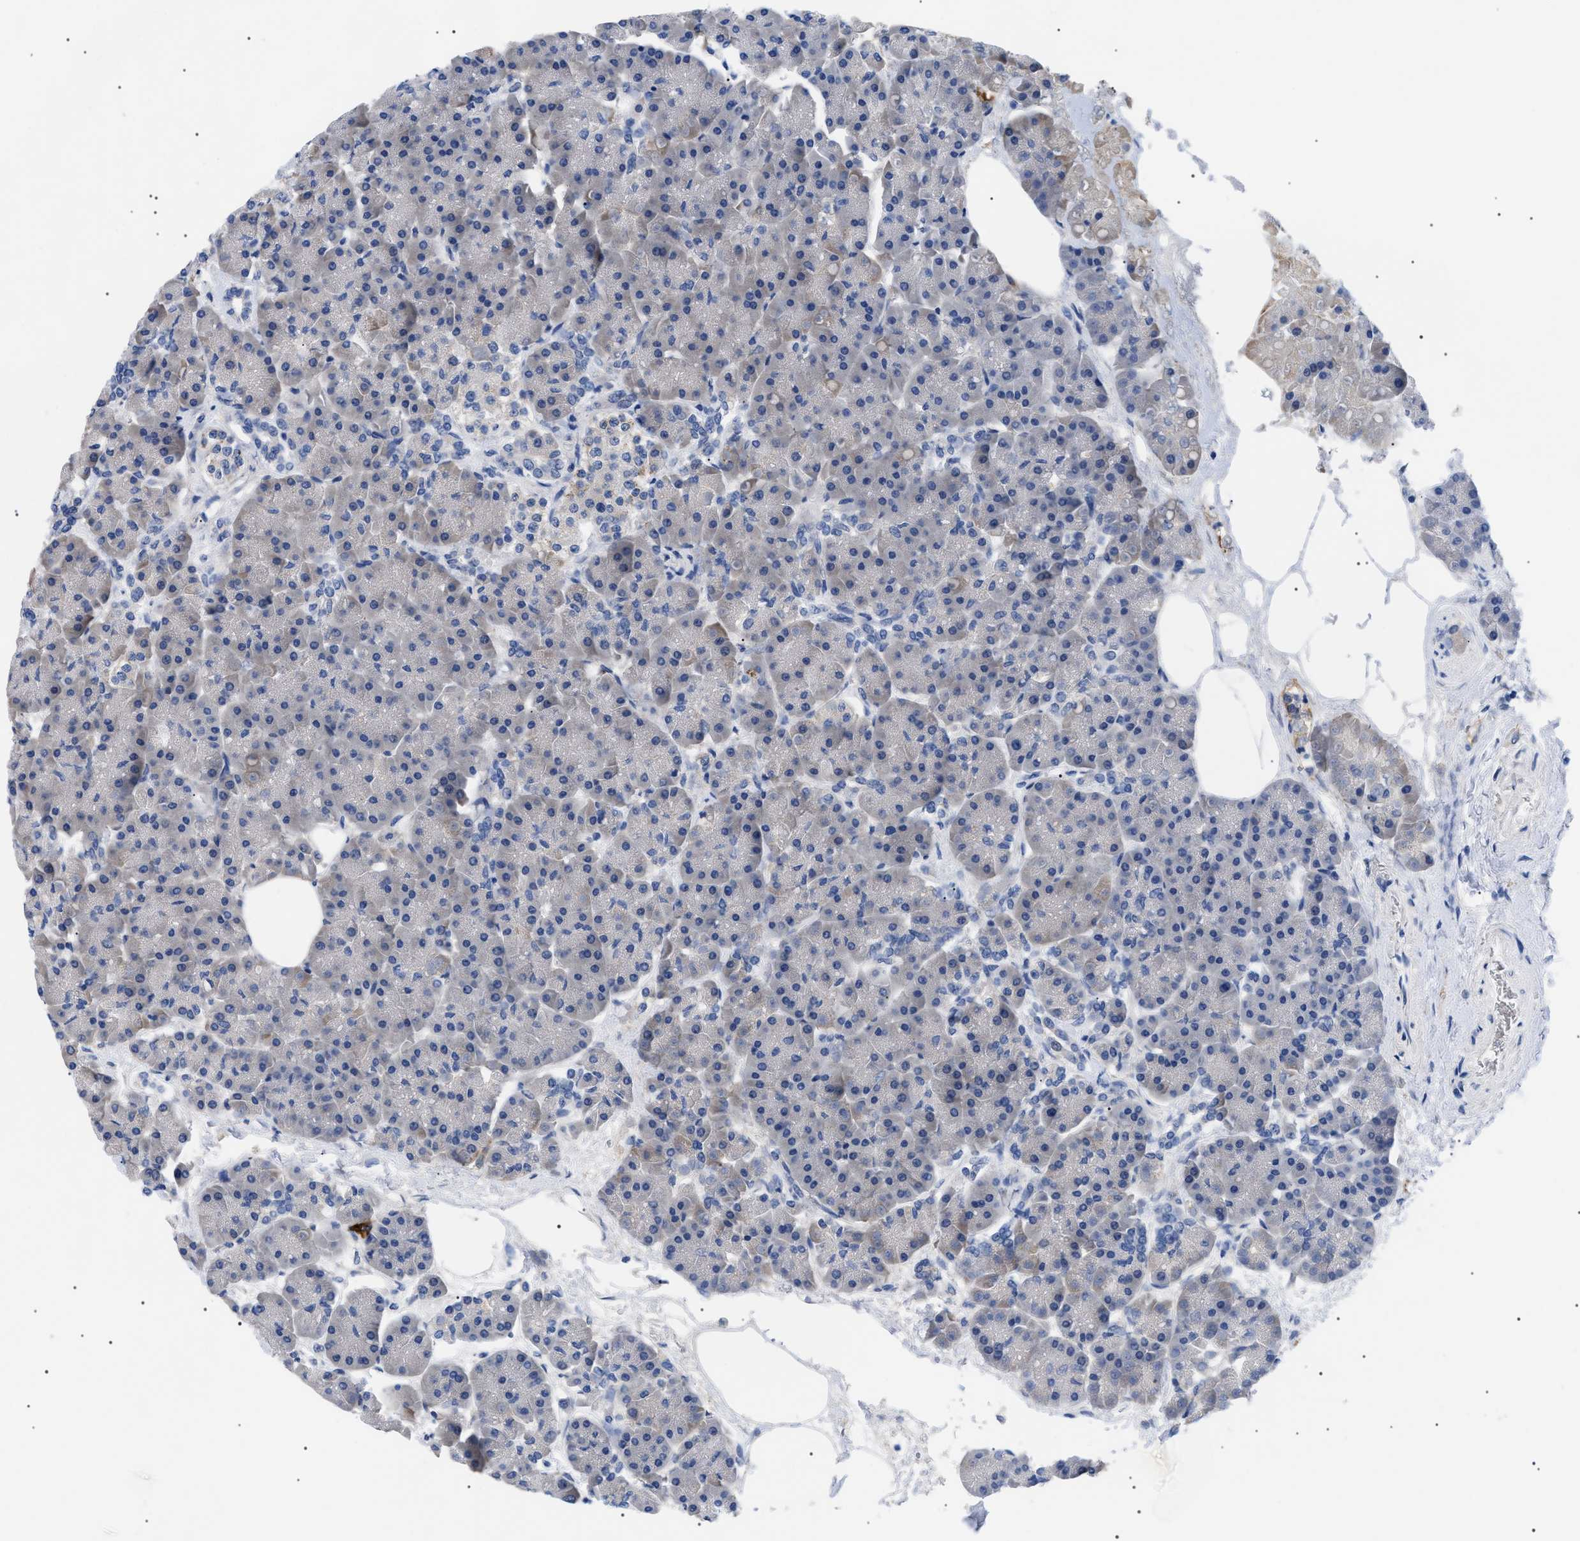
{"staining": {"intensity": "weak", "quantity": "<25%", "location": "cytoplasmic/membranous"}, "tissue": "pancreas", "cell_type": "Exocrine glandular cells", "image_type": "normal", "snomed": [{"axis": "morphology", "description": "Normal tissue, NOS"}, {"axis": "topography", "description": "Pancreas"}], "caption": "Immunohistochemistry (IHC) image of benign human pancreas stained for a protein (brown), which exhibits no positivity in exocrine glandular cells.", "gene": "ACKR1", "patient": {"sex": "female", "age": 70}}